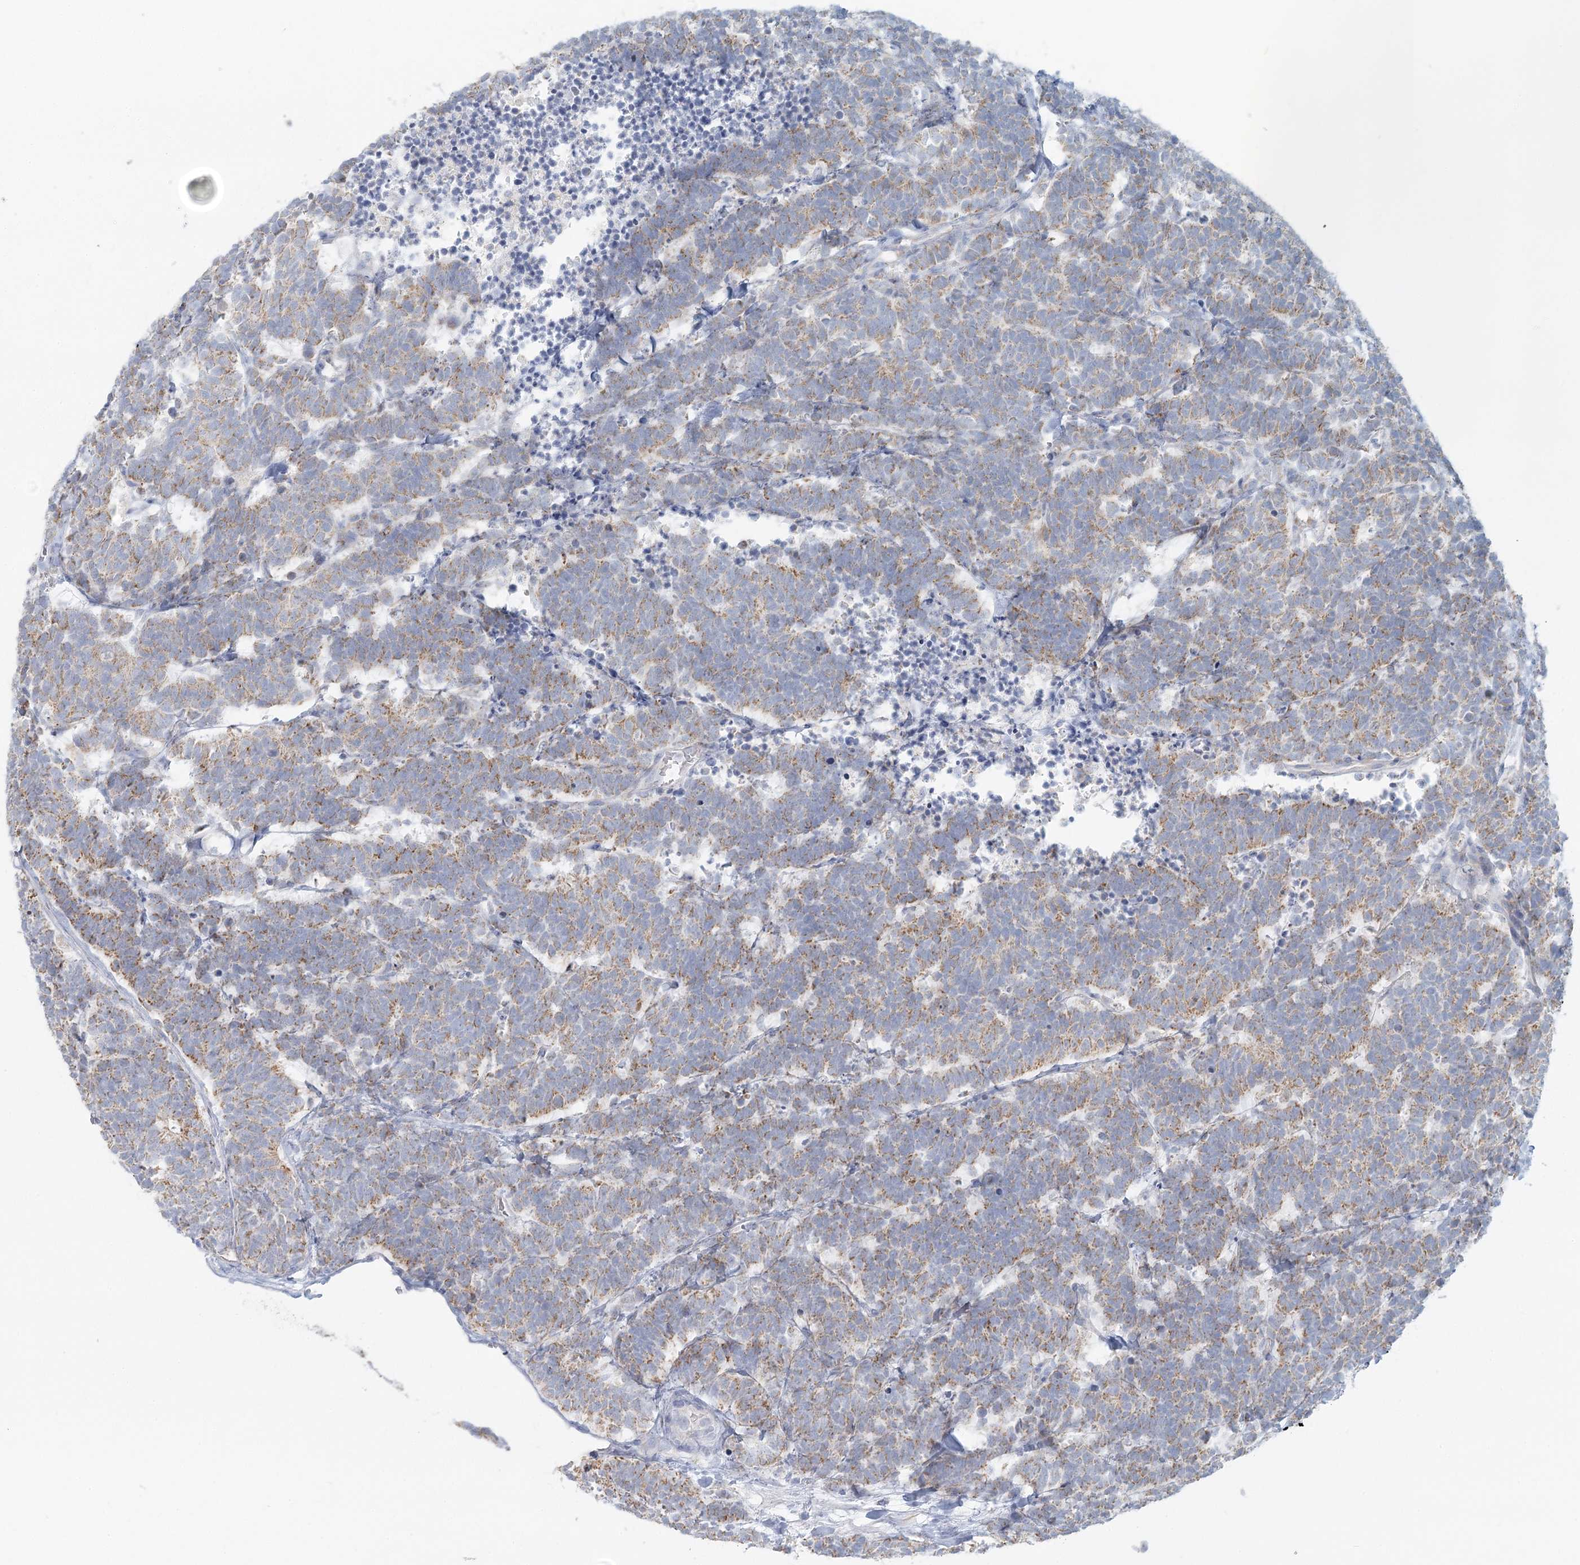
{"staining": {"intensity": "moderate", "quantity": "25%-75%", "location": "cytoplasmic/membranous"}, "tissue": "carcinoid", "cell_type": "Tumor cells", "image_type": "cancer", "snomed": [{"axis": "morphology", "description": "Carcinoma, NOS"}, {"axis": "morphology", "description": "Carcinoid, malignant, NOS"}, {"axis": "topography", "description": "Urinary bladder"}], "caption": "About 25%-75% of tumor cells in human carcinoid display moderate cytoplasmic/membranous protein expression as visualized by brown immunohistochemical staining.", "gene": "BPHL", "patient": {"sex": "male", "age": 57}}